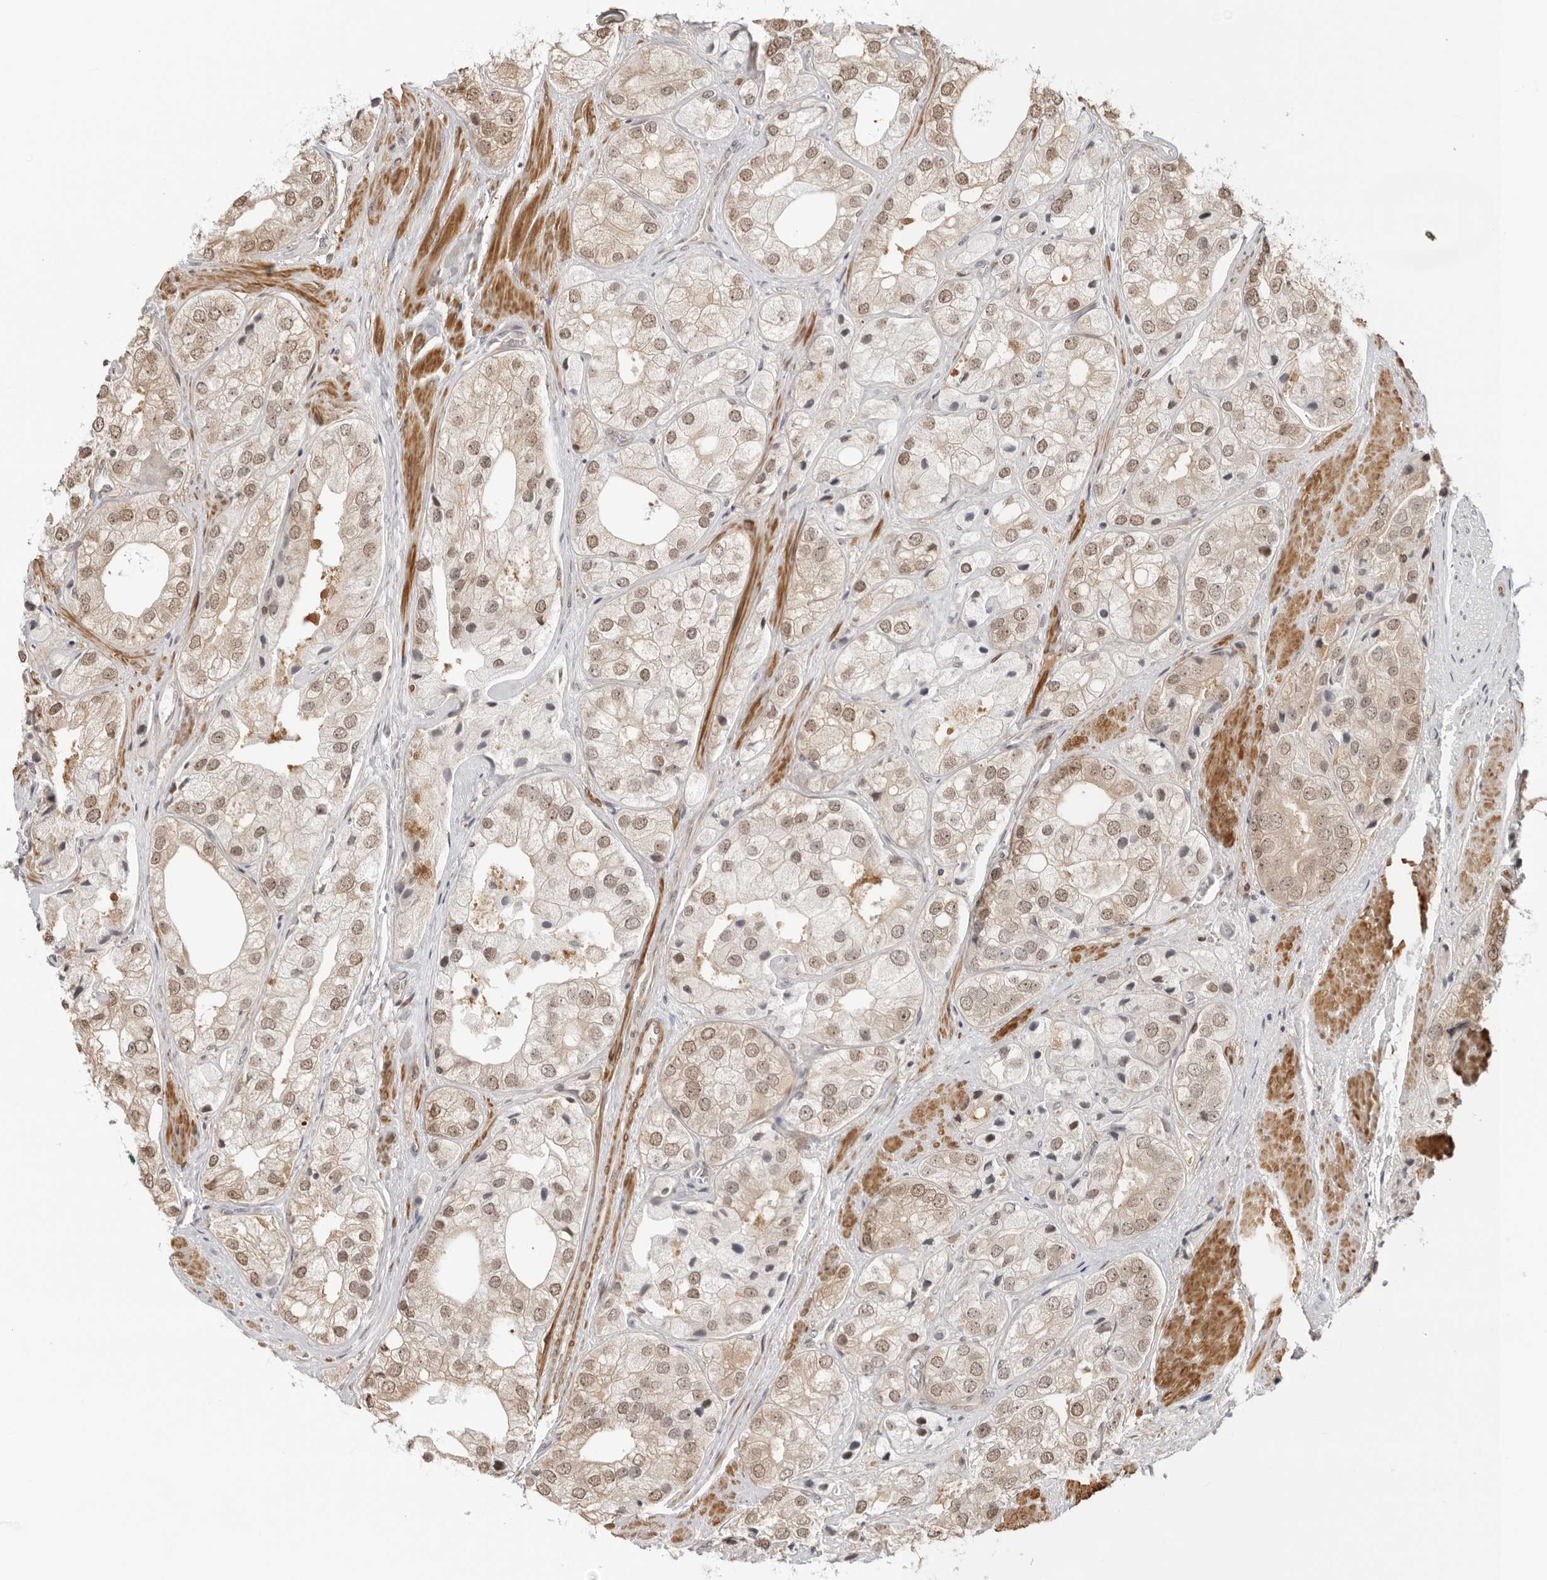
{"staining": {"intensity": "weak", "quantity": "<25%", "location": "nuclear"}, "tissue": "prostate cancer", "cell_type": "Tumor cells", "image_type": "cancer", "snomed": [{"axis": "morphology", "description": "Adenocarcinoma, High grade"}, {"axis": "topography", "description": "Prostate"}], "caption": "Photomicrograph shows no significant protein positivity in tumor cells of prostate cancer (high-grade adenocarcinoma). Nuclei are stained in blue.", "gene": "RNF146", "patient": {"sex": "male", "age": 50}}